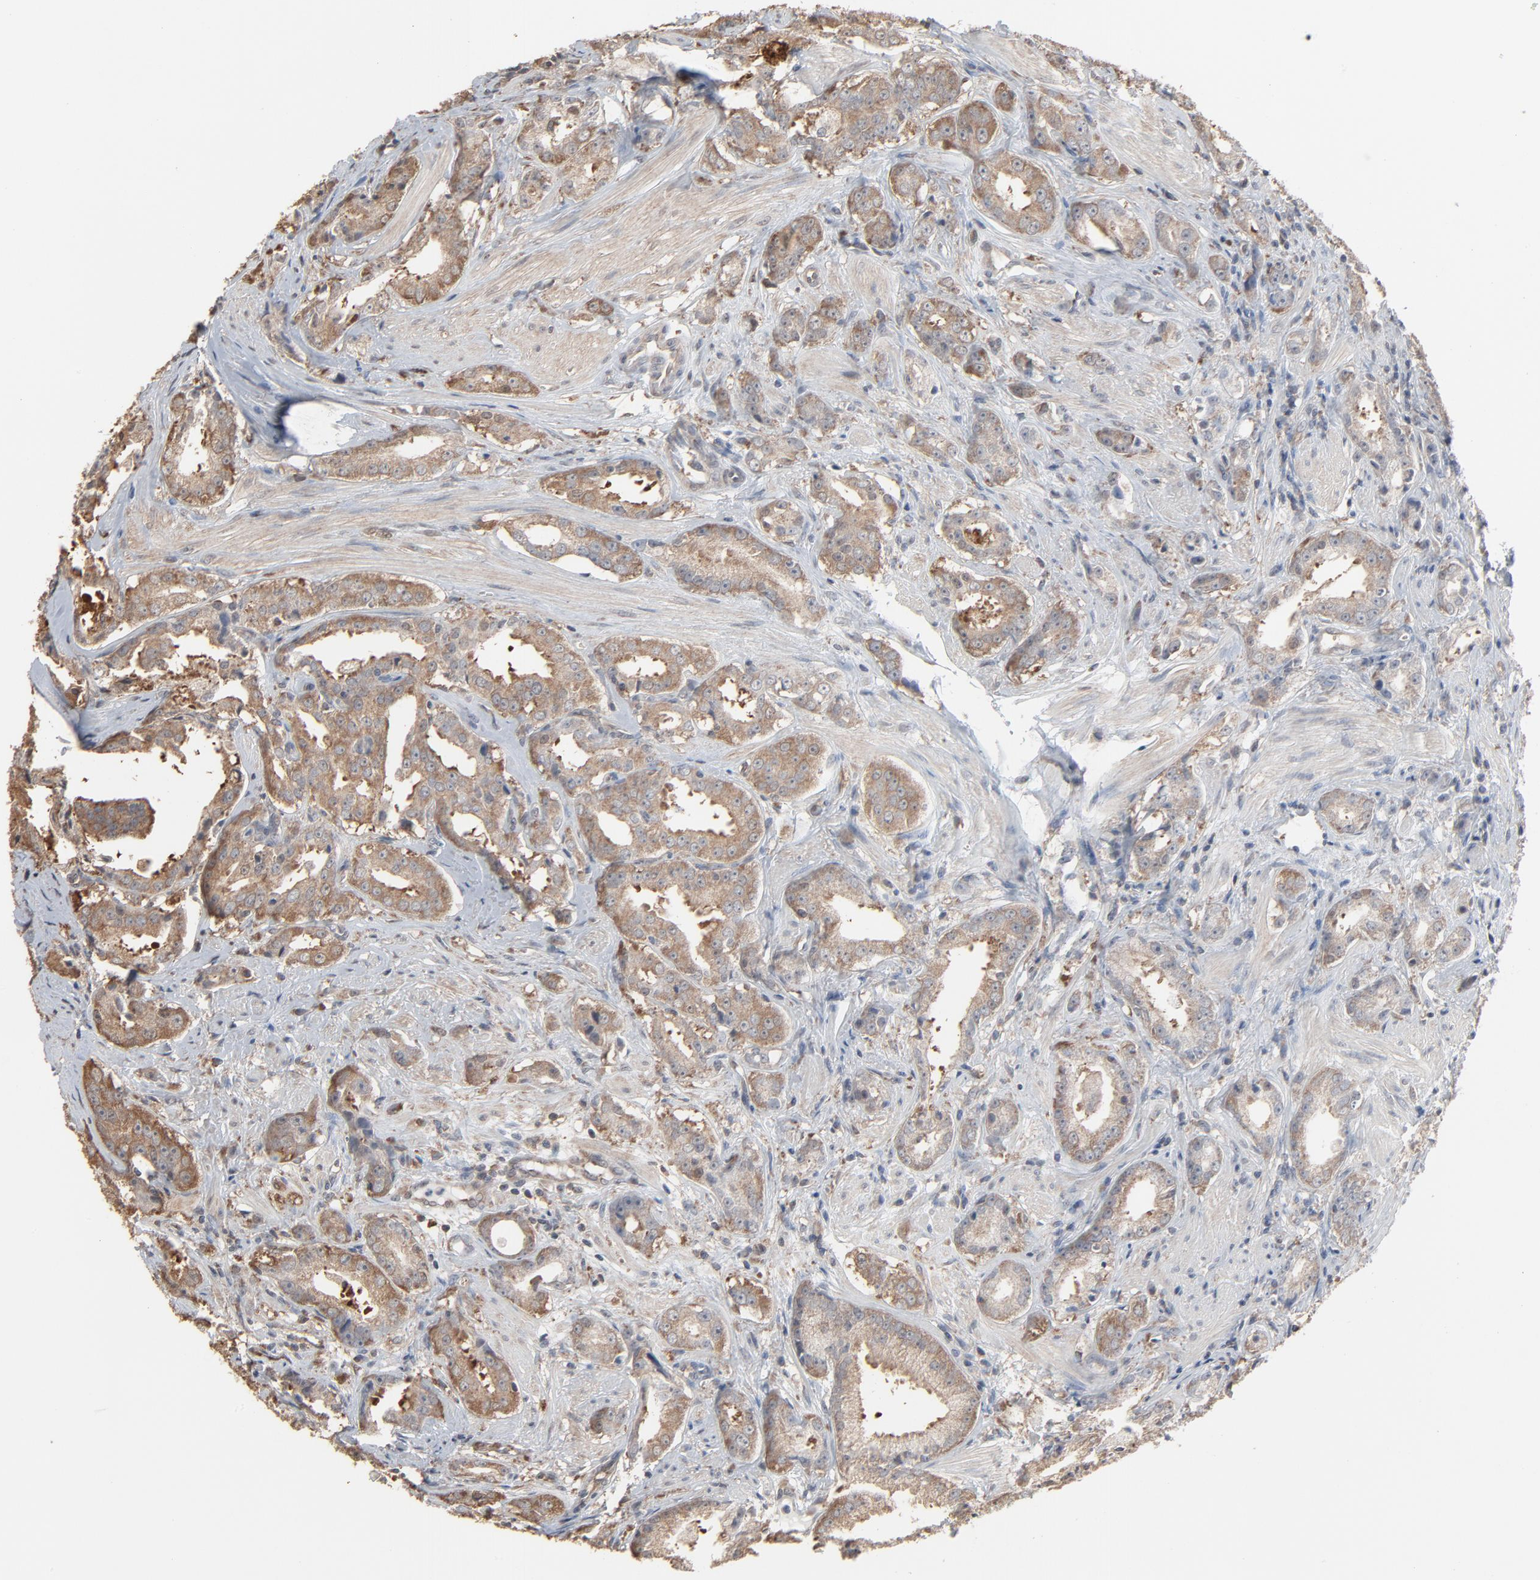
{"staining": {"intensity": "moderate", "quantity": ">75%", "location": "cytoplasmic/membranous"}, "tissue": "prostate cancer", "cell_type": "Tumor cells", "image_type": "cancer", "snomed": [{"axis": "morphology", "description": "Adenocarcinoma, Medium grade"}, {"axis": "topography", "description": "Prostate"}], "caption": "Protein expression analysis of human prostate cancer (adenocarcinoma (medium-grade)) reveals moderate cytoplasmic/membranous expression in about >75% of tumor cells. (DAB (3,3'-diaminobenzidine) IHC, brown staining for protein, blue staining for nuclei).", "gene": "CCT5", "patient": {"sex": "male", "age": 53}}